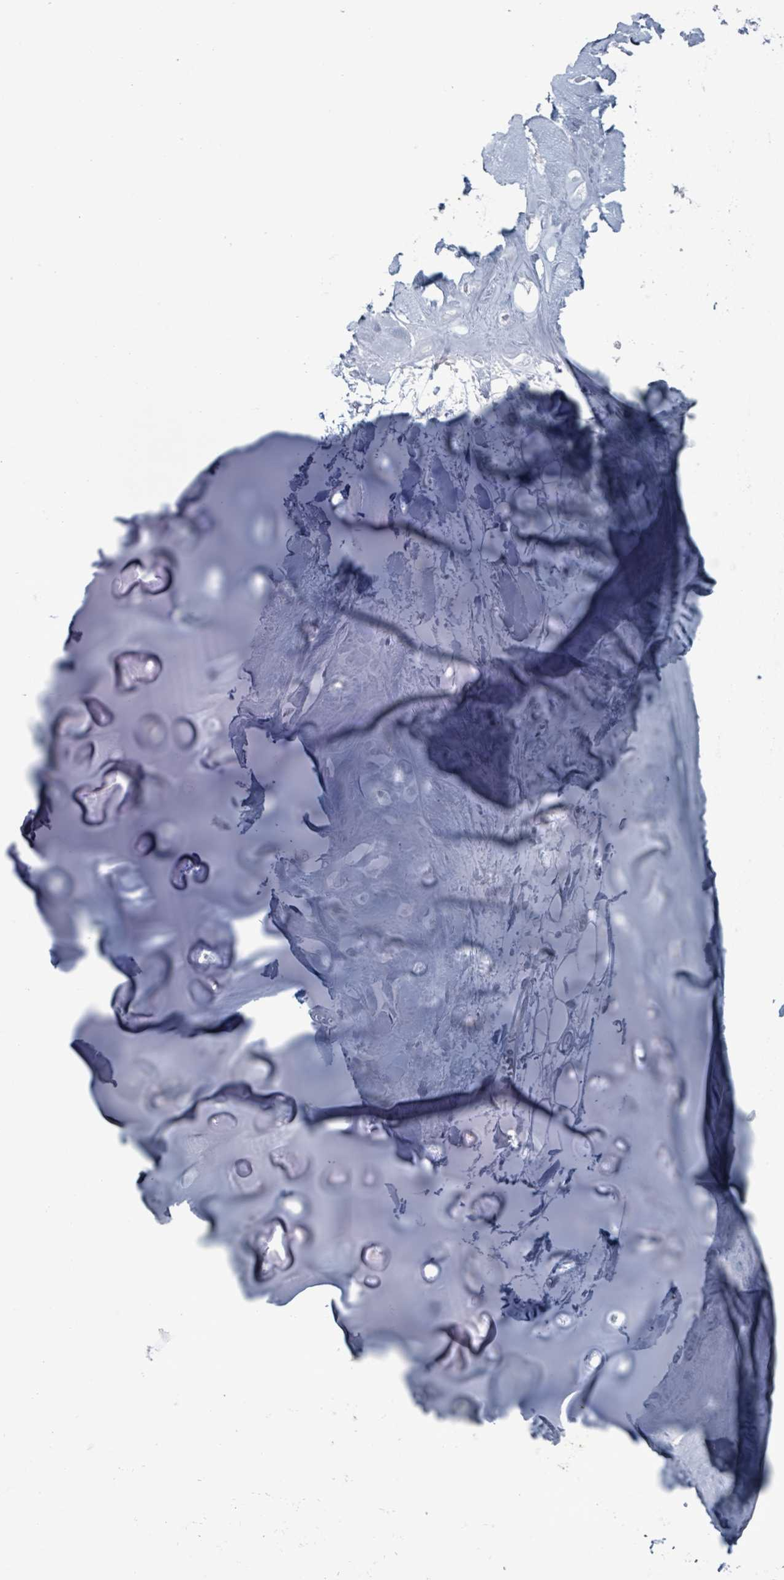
{"staining": {"intensity": "negative", "quantity": "none", "location": "none"}, "tissue": "adipose tissue", "cell_type": "Adipocytes", "image_type": "normal", "snomed": [{"axis": "morphology", "description": "Normal tissue, NOS"}, {"axis": "topography", "description": "Cartilage tissue"}], "caption": "An IHC micrograph of normal adipose tissue is shown. There is no staining in adipocytes of adipose tissue.", "gene": "ADCK1", "patient": {"sex": "male", "age": 57}}